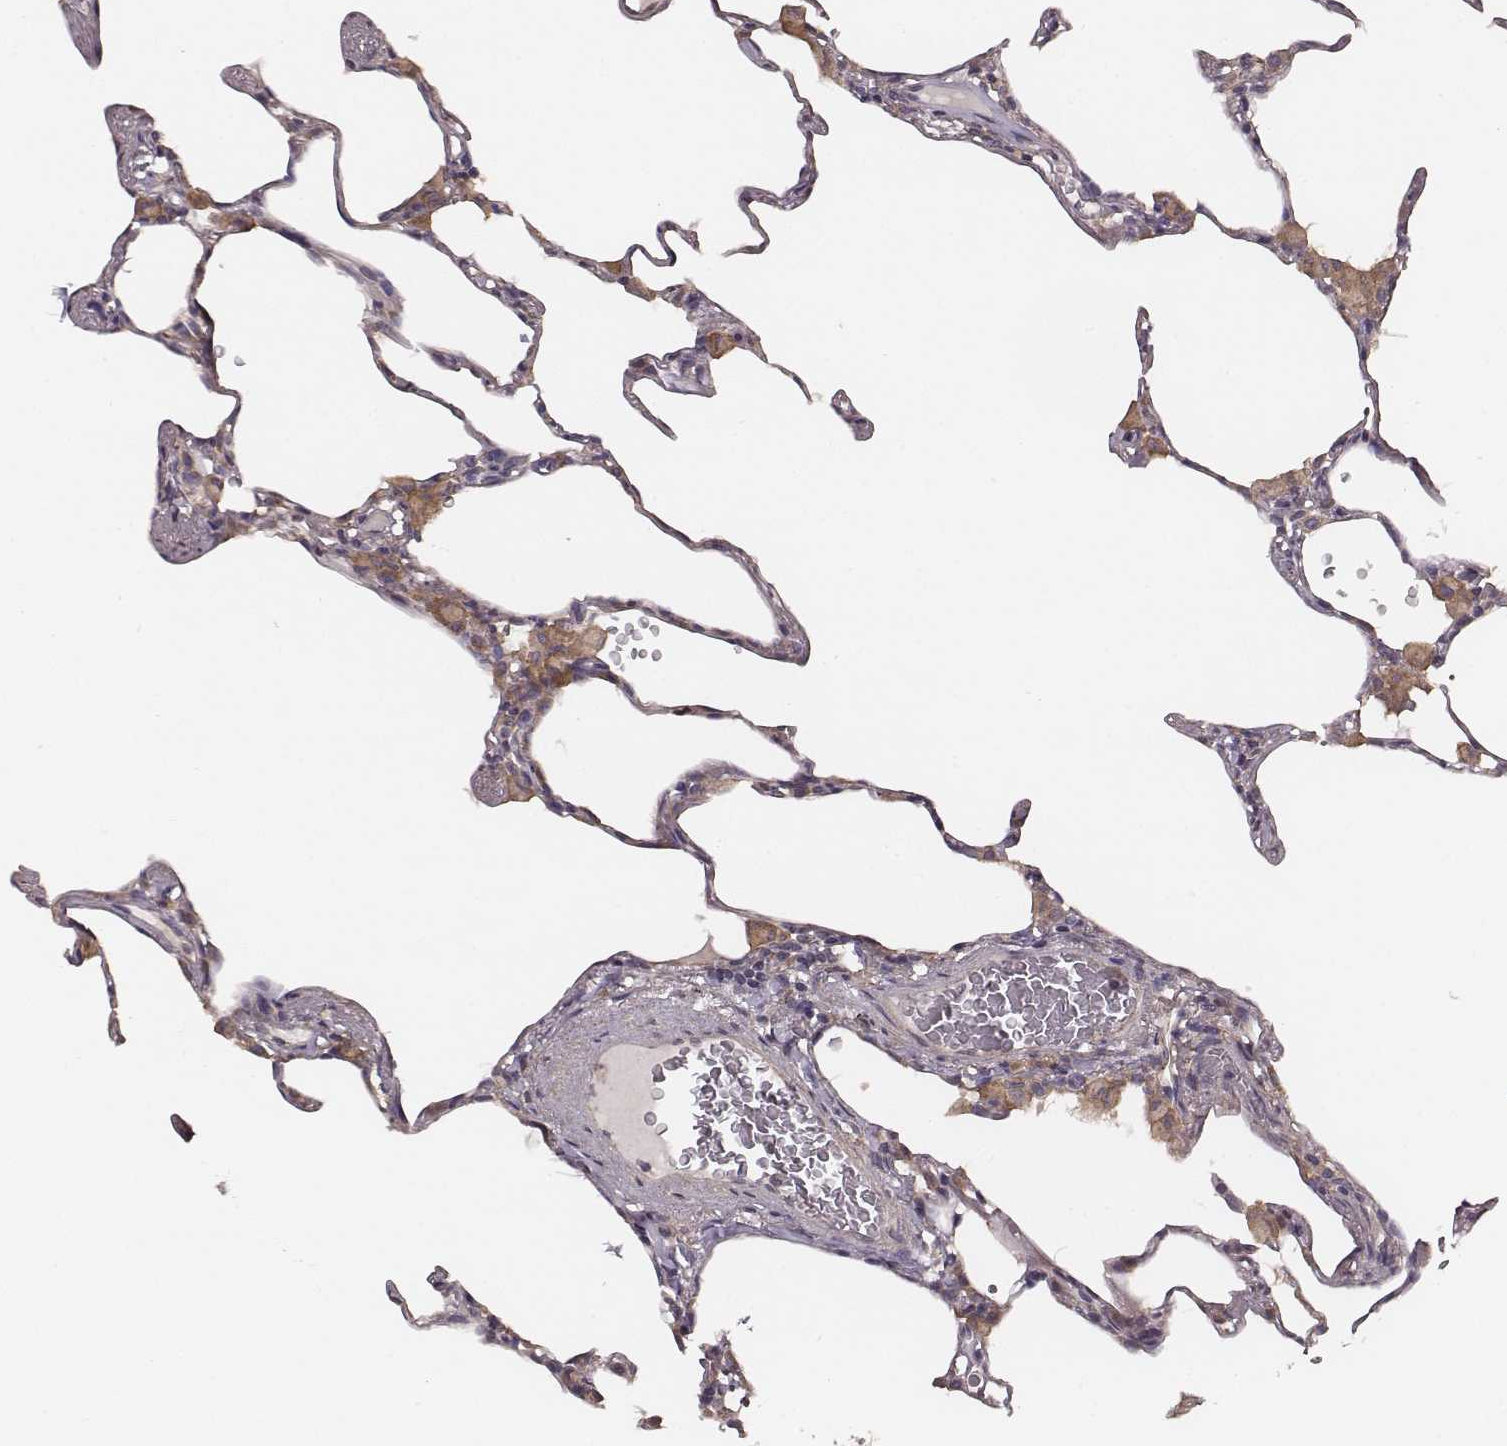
{"staining": {"intensity": "negative", "quantity": "none", "location": "none"}, "tissue": "lung", "cell_type": "Alveolar cells", "image_type": "normal", "snomed": [{"axis": "morphology", "description": "Normal tissue, NOS"}, {"axis": "topography", "description": "Lung"}], "caption": "Lung was stained to show a protein in brown. There is no significant staining in alveolar cells. The staining was performed using DAB to visualize the protein expression in brown, while the nuclei were stained in blue with hematoxylin (Magnification: 20x).", "gene": "VPS26A", "patient": {"sex": "female", "age": 57}}